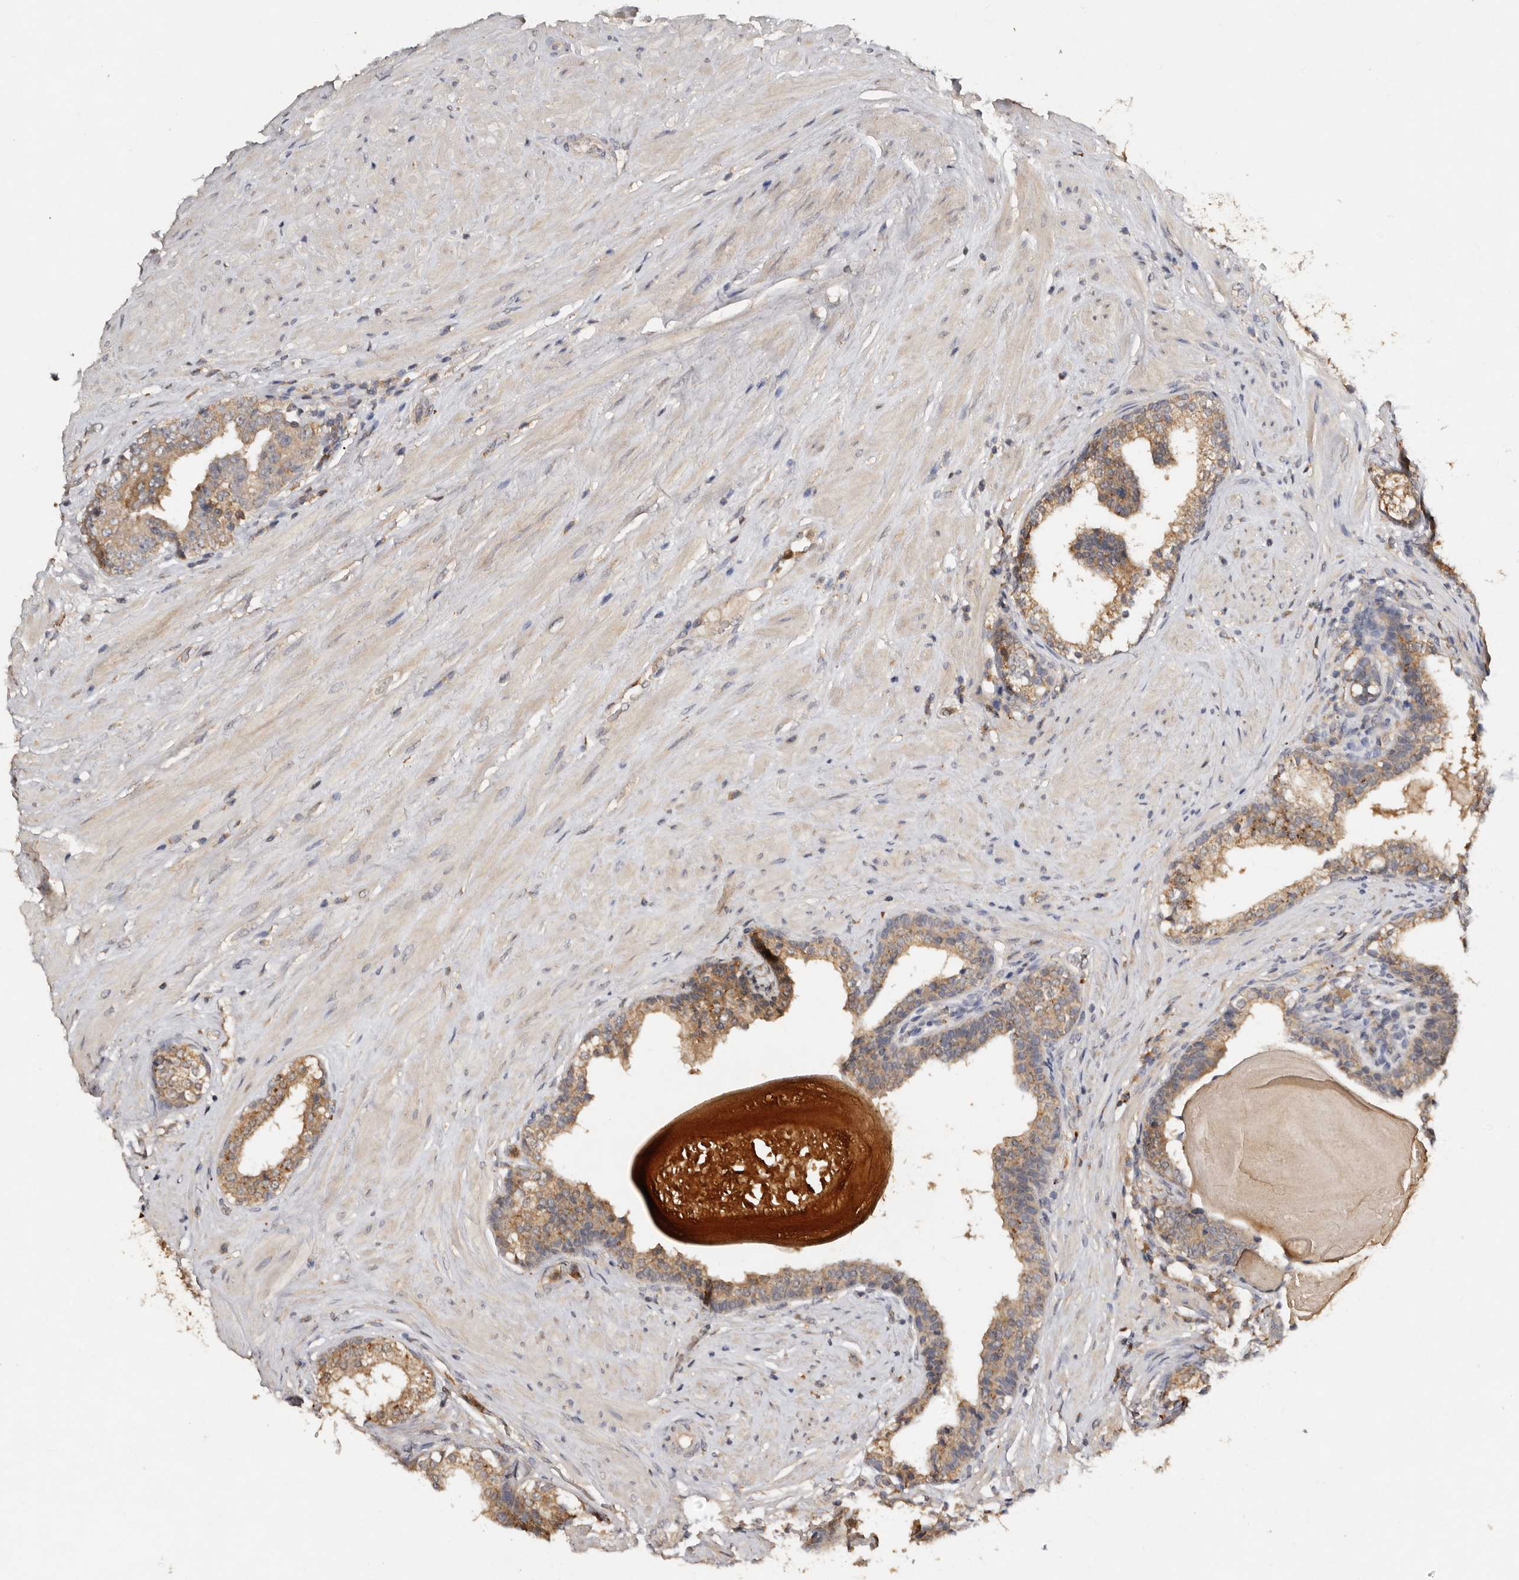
{"staining": {"intensity": "weak", "quantity": ">75%", "location": "cytoplasmic/membranous"}, "tissue": "prostate cancer", "cell_type": "Tumor cells", "image_type": "cancer", "snomed": [{"axis": "morphology", "description": "Adenocarcinoma, High grade"}, {"axis": "topography", "description": "Prostate"}], "caption": "Protein expression by immunohistochemistry exhibits weak cytoplasmic/membranous positivity in approximately >75% of tumor cells in prostate adenocarcinoma (high-grade).", "gene": "EDEM1", "patient": {"sex": "male", "age": 56}}